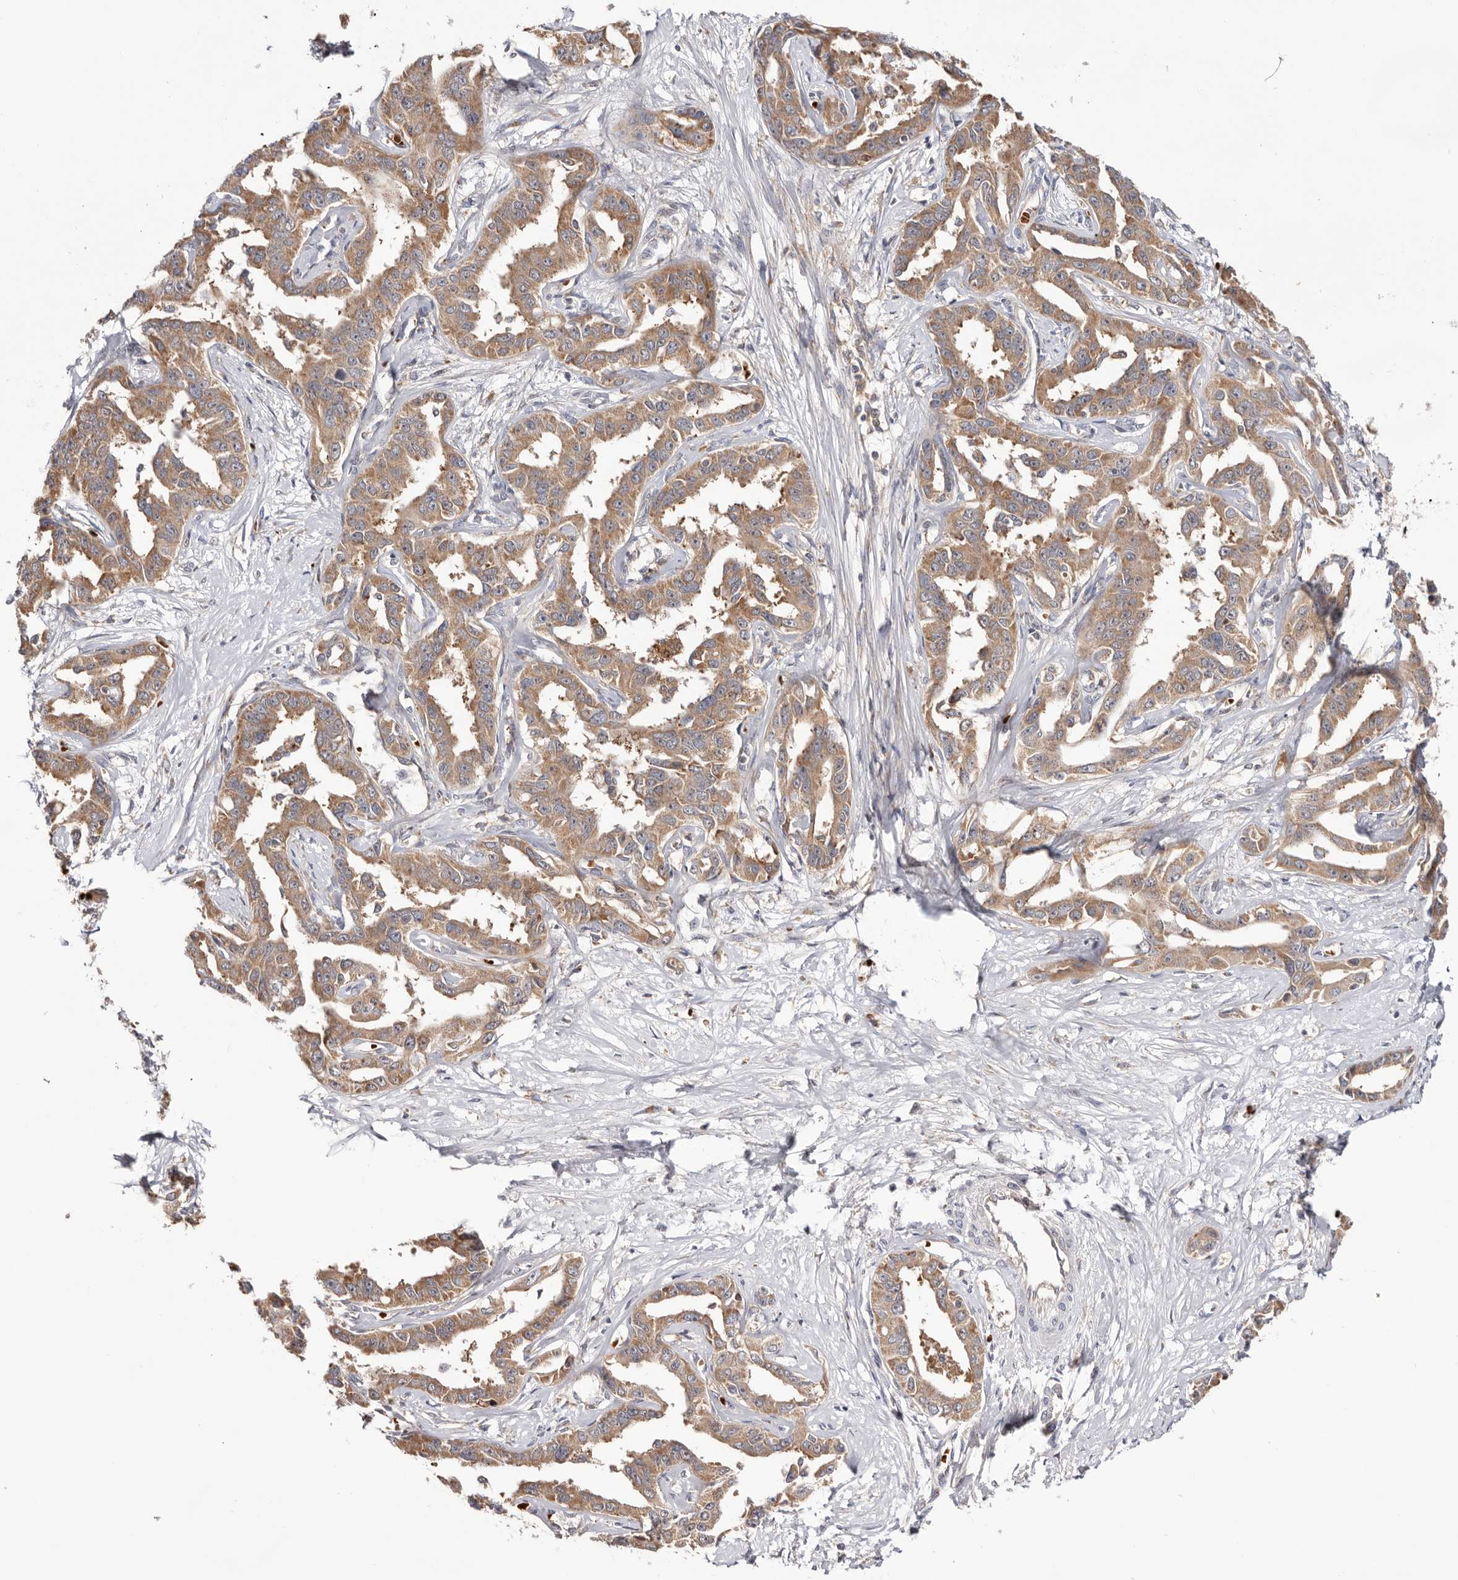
{"staining": {"intensity": "moderate", "quantity": ">75%", "location": "cytoplasmic/membranous"}, "tissue": "liver cancer", "cell_type": "Tumor cells", "image_type": "cancer", "snomed": [{"axis": "morphology", "description": "Cholangiocarcinoma"}, {"axis": "topography", "description": "Liver"}], "caption": "Brown immunohistochemical staining in liver cholangiocarcinoma displays moderate cytoplasmic/membranous positivity in about >75% of tumor cells.", "gene": "RNF213", "patient": {"sex": "male", "age": 59}}